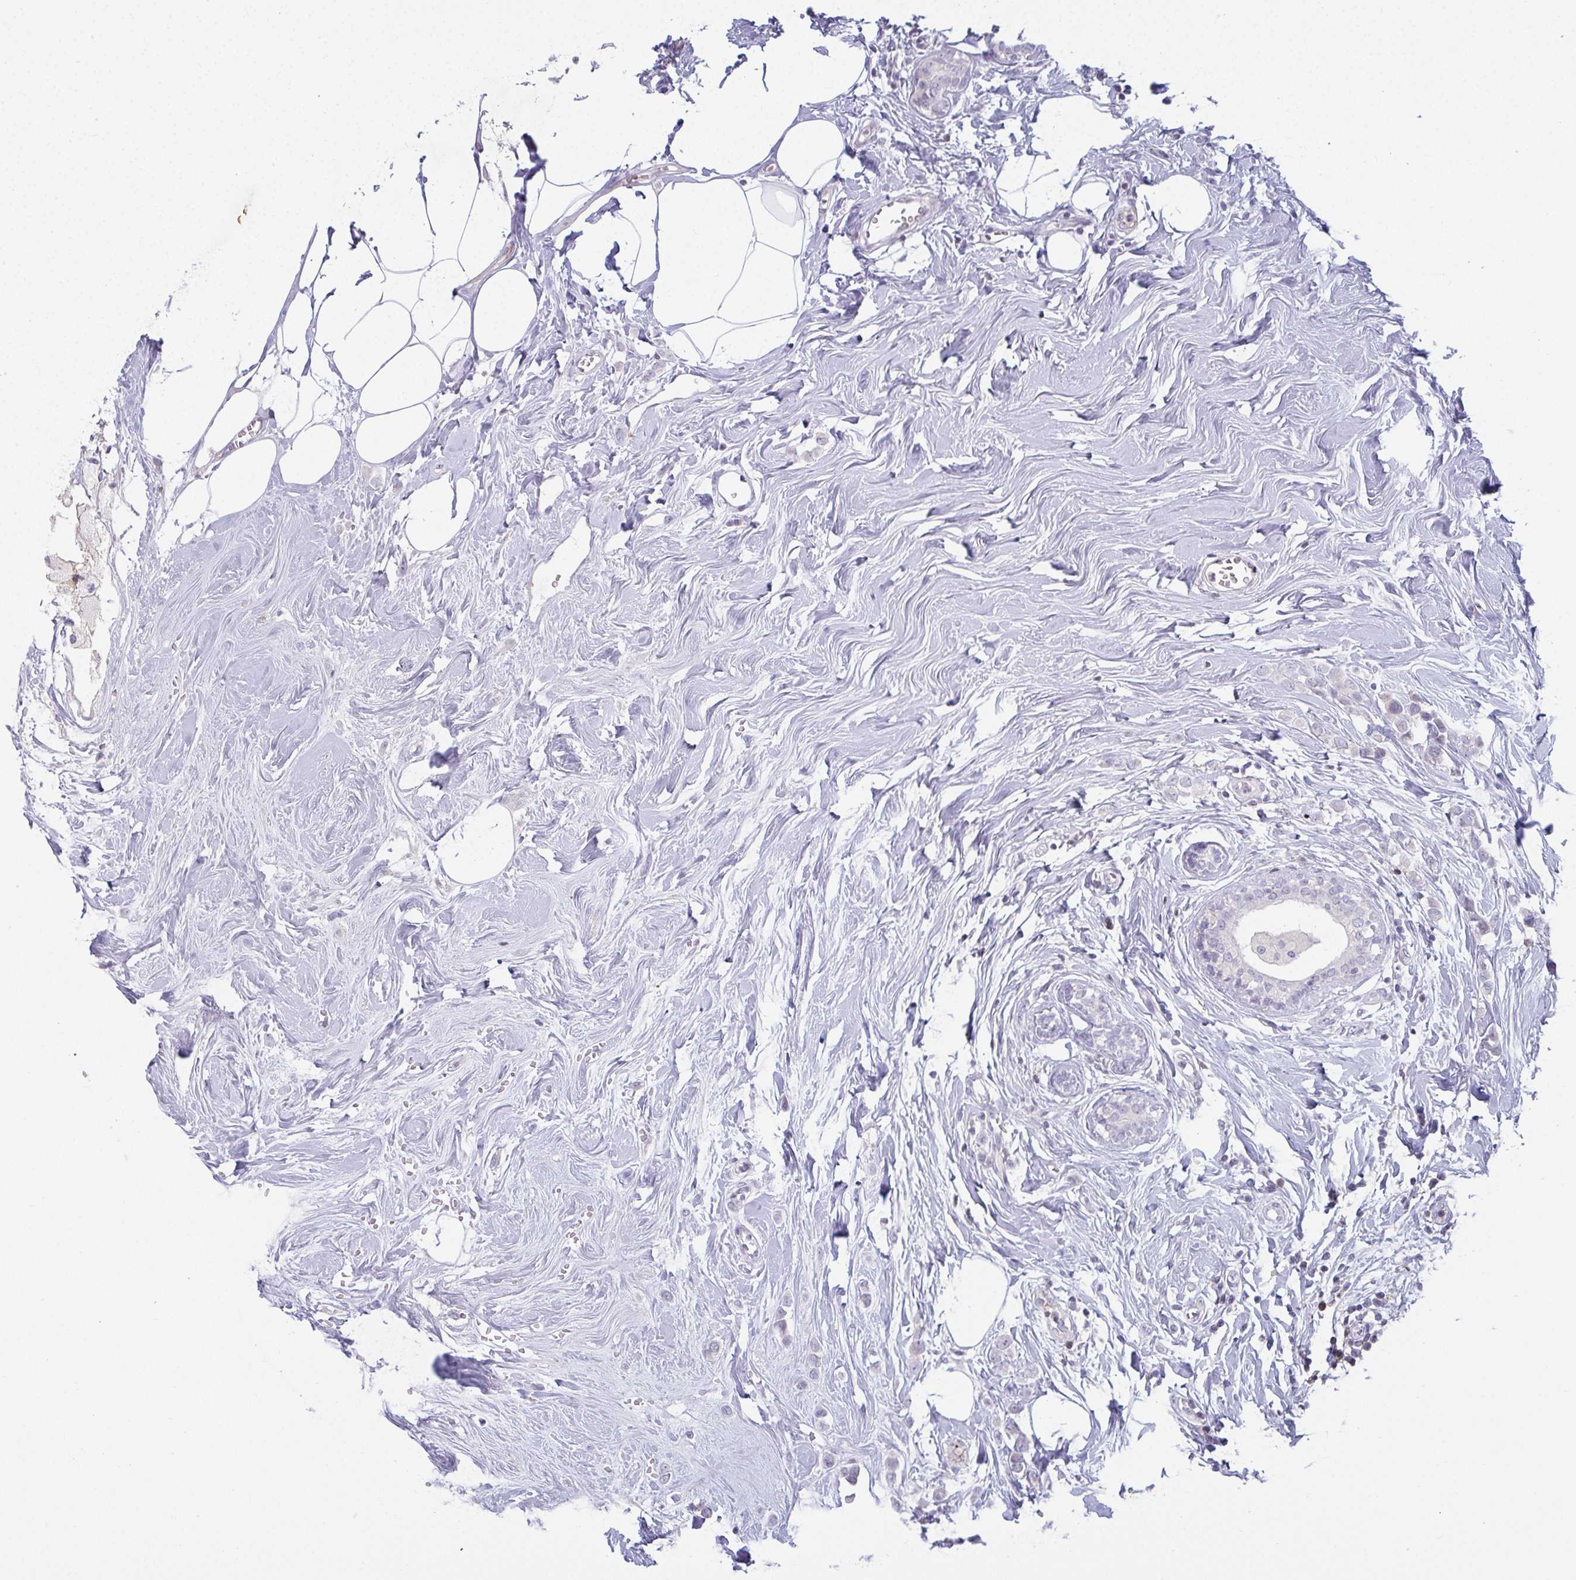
{"staining": {"intensity": "negative", "quantity": "none", "location": "none"}, "tissue": "breast cancer", "cell_type": "Tumor cells", "image_type": "cancer", "snomed": [{"axis": "morphology", "description": "Duct carcinoma"}, {"axis": "topography", "description": "Breast"}], "caption": "Tumor cells are negative for brown protein staining in breast intraductal carcinoma.", "gene": "CD80", "patient": {"sex": "female", "age": 80}}